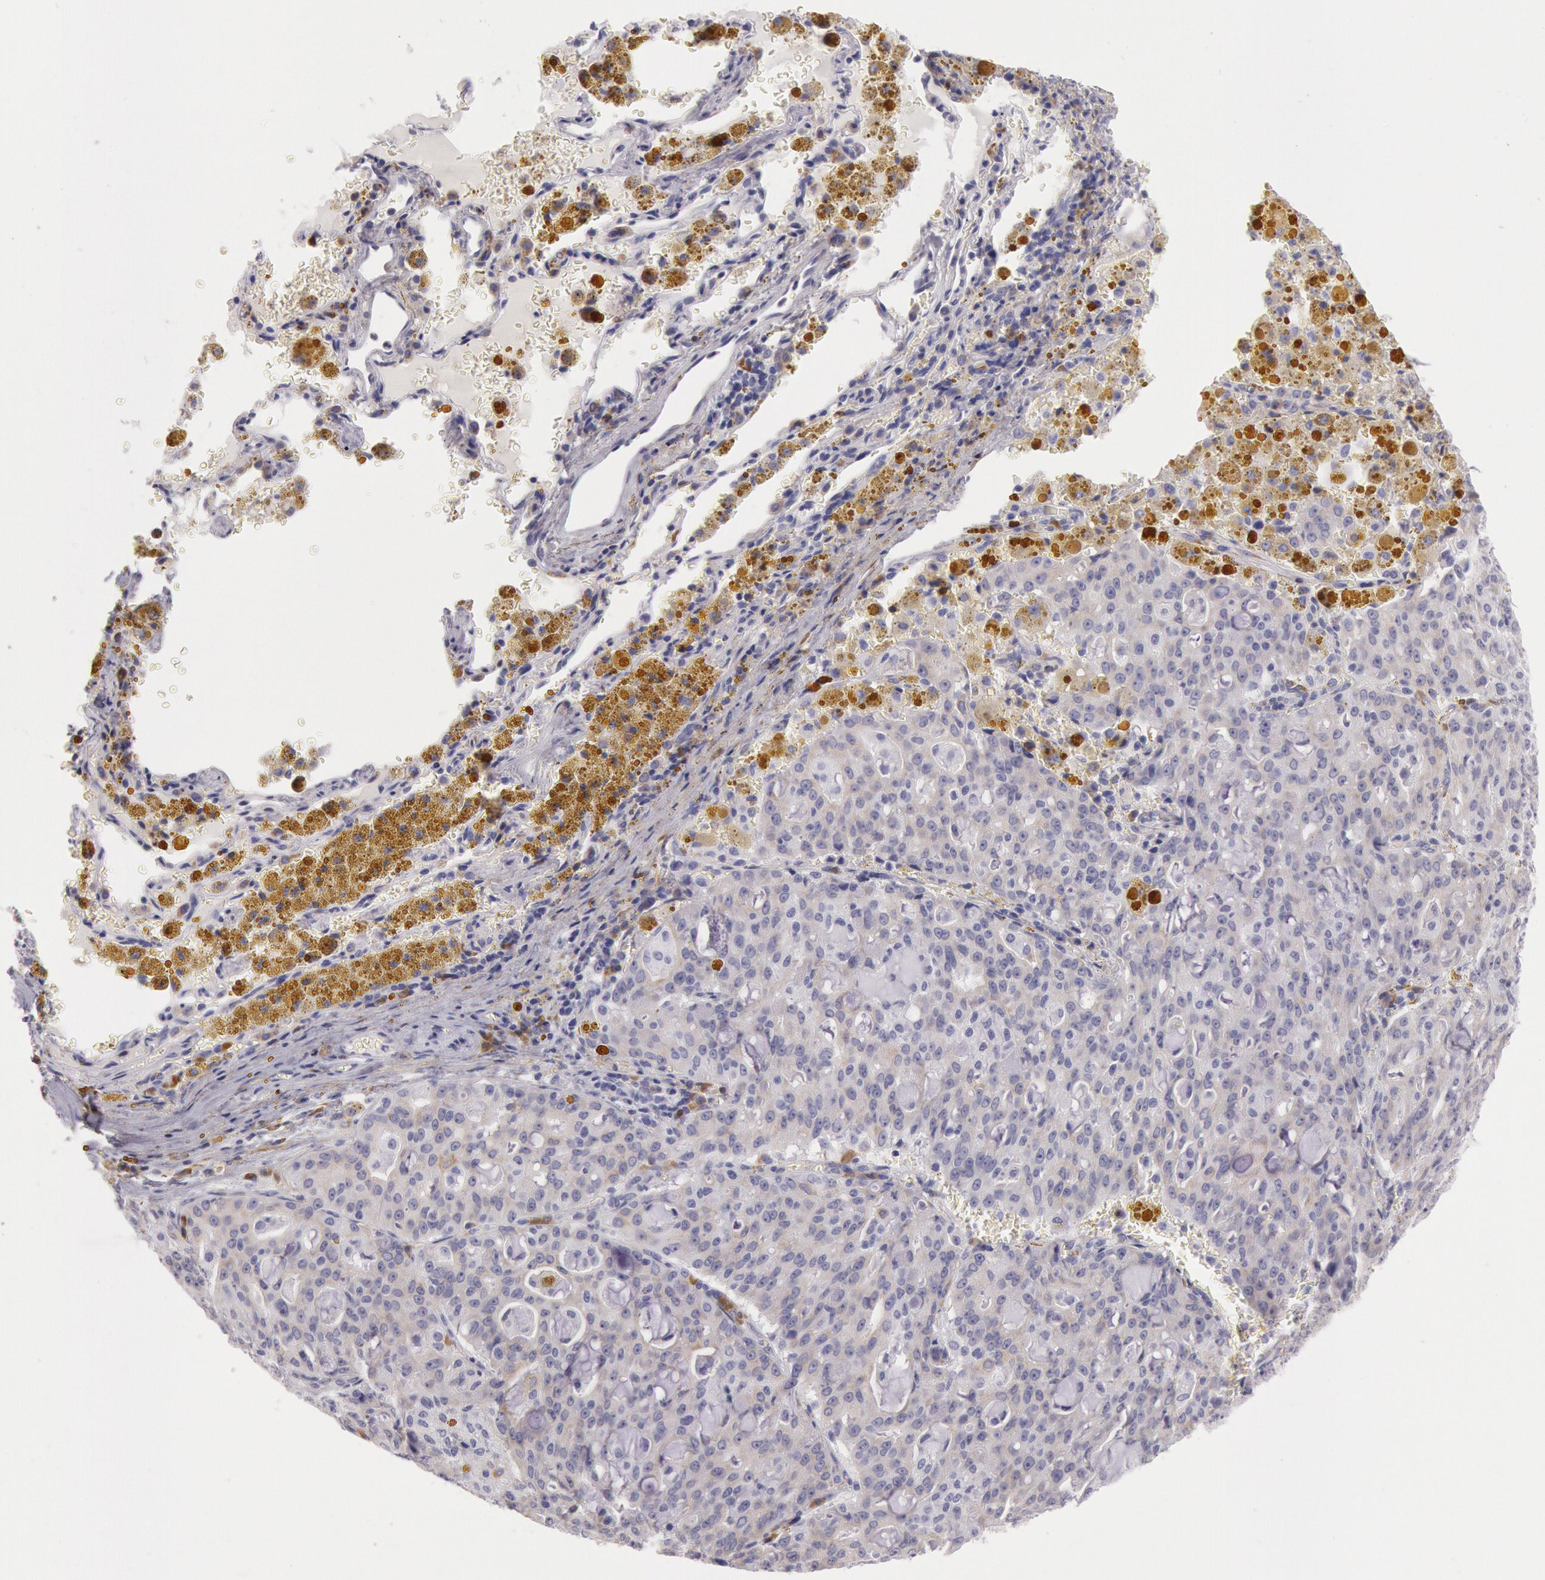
{"staining": {"intensity": "weak", "quantity": ">75%", "location": "cytoplasmic/membranous"}, "tissue": "lung cancer", "cell_type": "Tumor cells", "image_type": "cancer", "snomed": [{"axis": "morphology", "description": "Adenocarcinoma, NOS"}, {"axis": "topography", "description": "Lung"}], "caption": "Lung cancer was stained to show a protein in brown. There is low levels of weak cytoplasmic/membranous positivity in approximately >75% of tumor cells.", "gene": "CIDEB", "patient": {"sex": "female", "age": 44}}